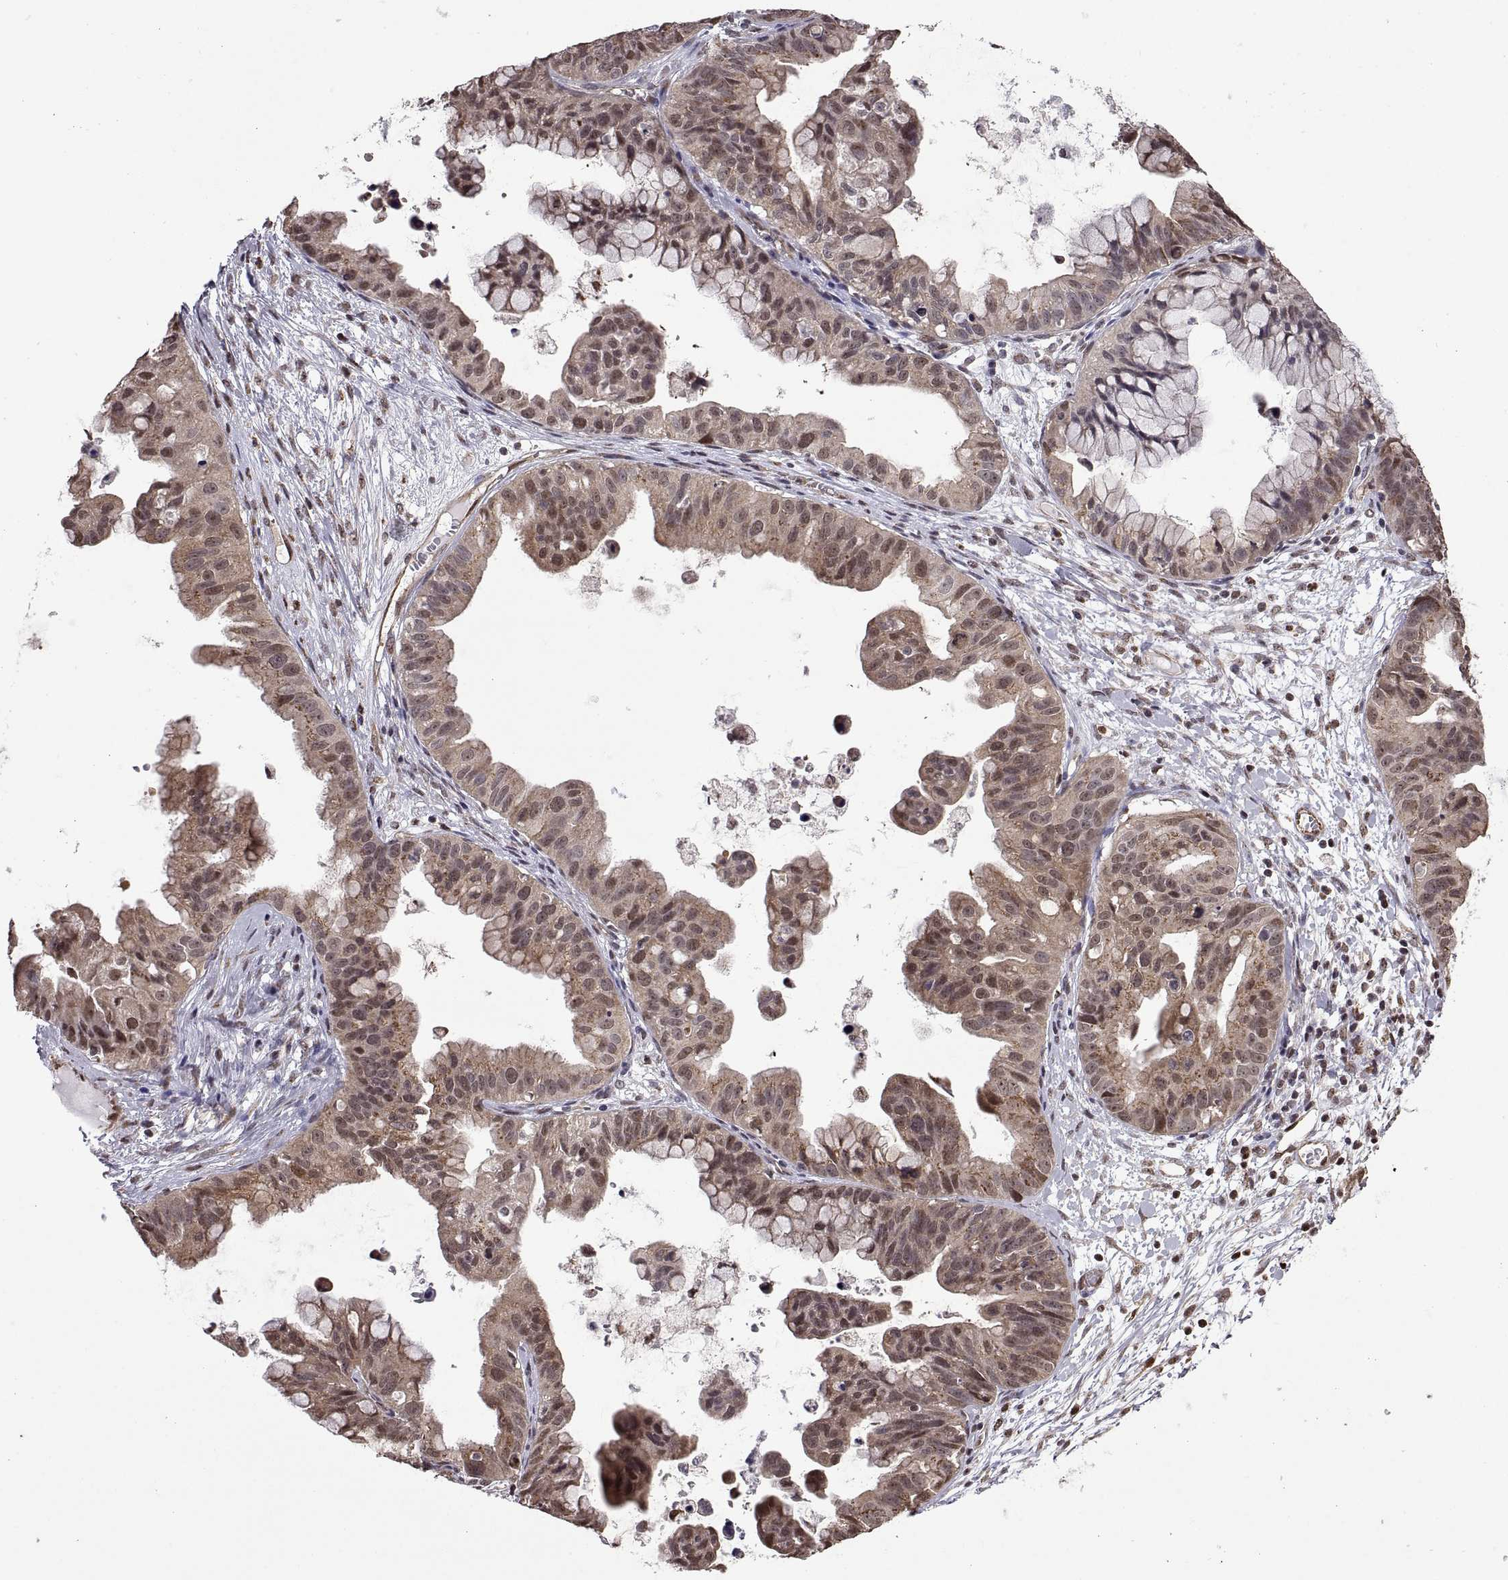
{"staining": {"intensity": "weak", "quantity": "<25%", "location": "nuclear"}, "tissue": "ovarian cancer", "cell_type": "Tumor cells", "image_type": "cancer", "snomed": [{"axis": "morphology", "description": "Cystadenocarcinoma, mucinous, NOS"}, {"axis": "topography", "description": "Ovary"}], "caption": "Tumor cells show no significant protein expression in ovarian cancer.", "gene": "ARRB1", "patient": {"sex": "female", "age": 76}}